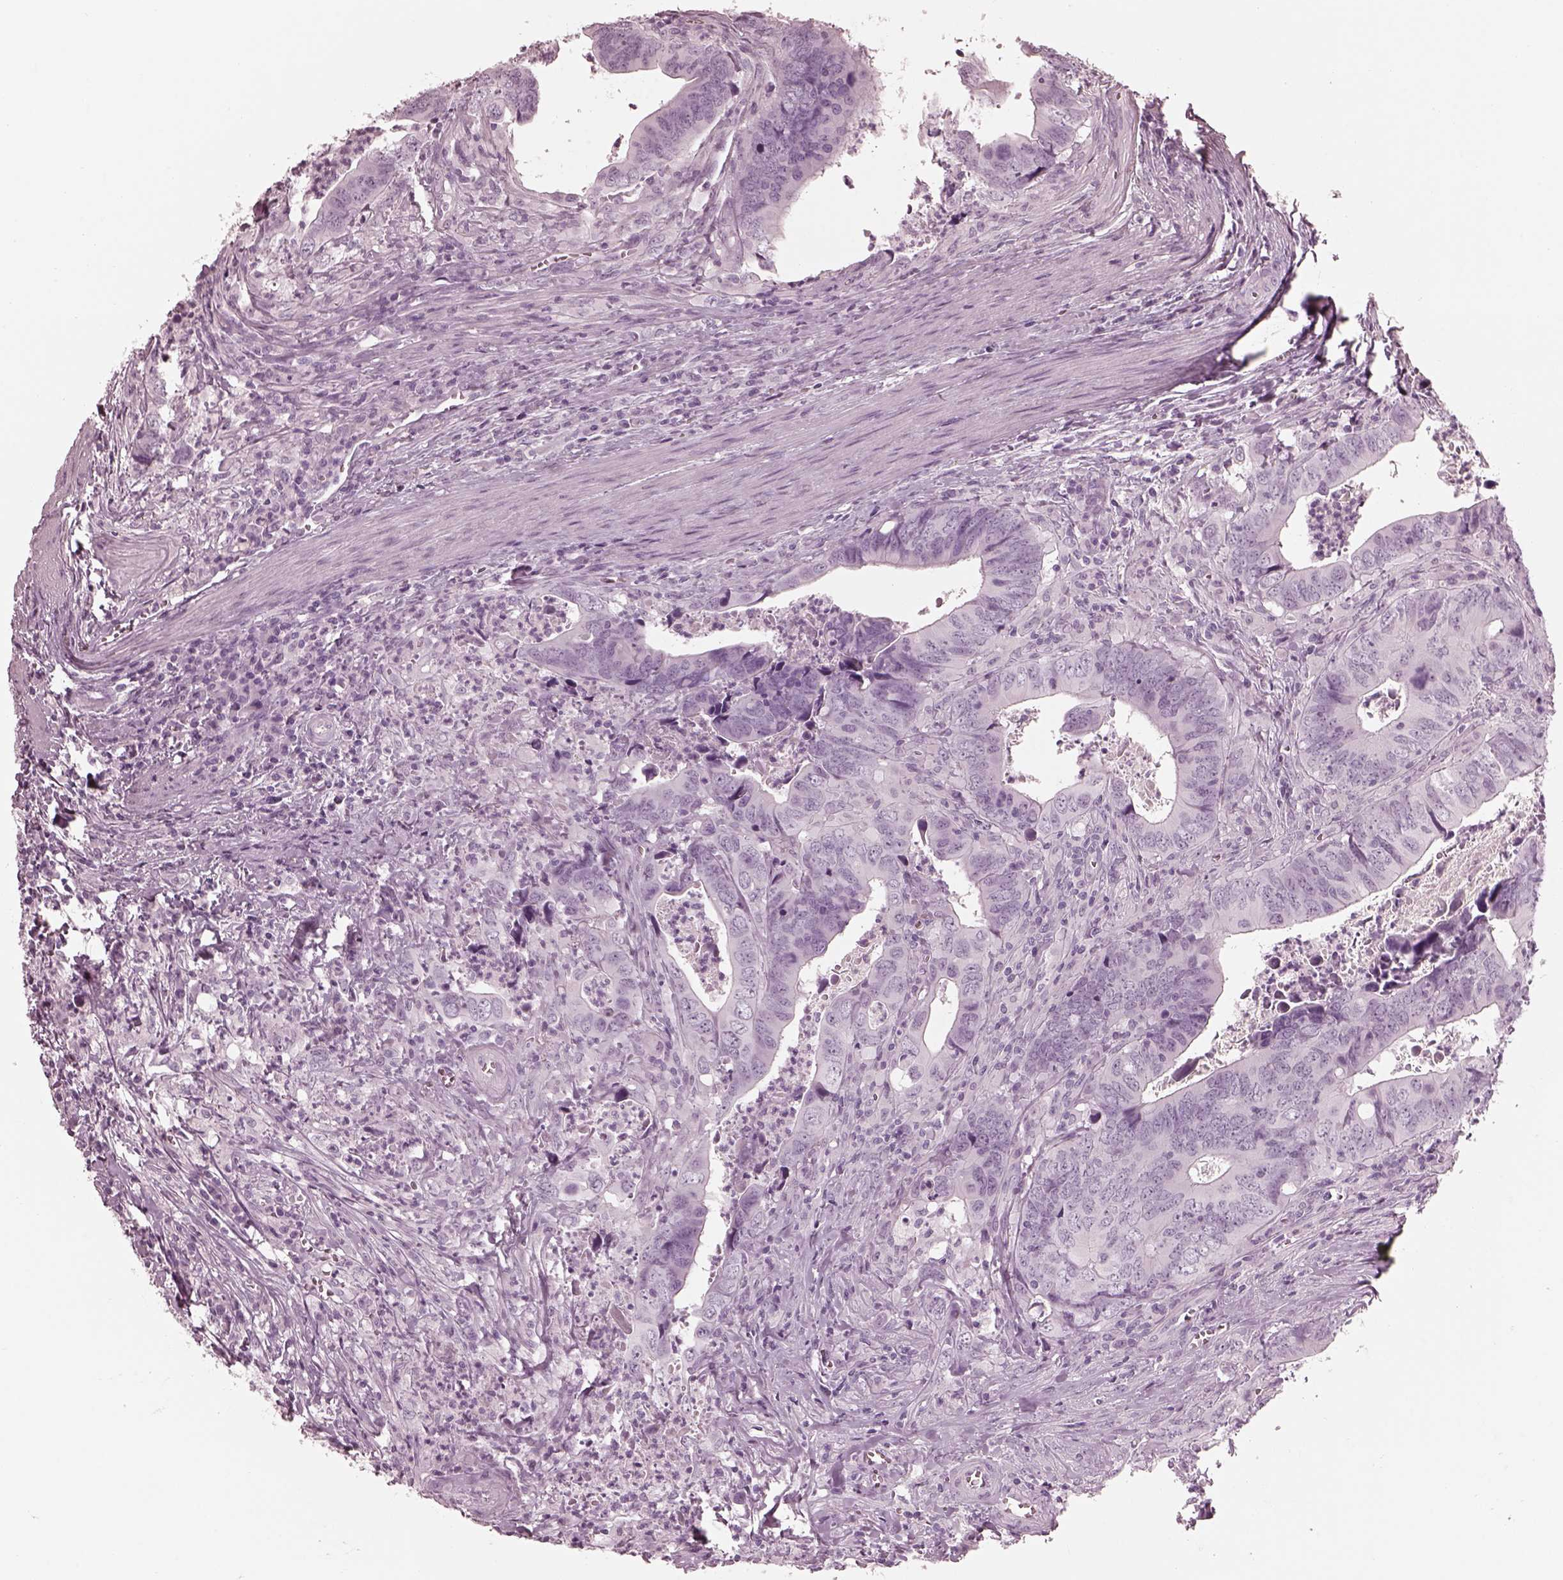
{"staining": {"intensity": "negative", "quantity": "none", "location": "none"}, "tissue": "colorectal cancer", "cell_type": "Tumor cells", "image_type": "cancer", "snomed": [{"axis": "morphology", "description": "Adenocarcinoma, NOS"}, {"axis": "topography", "description": "Colon"}], "caption": "Tumor cells are negative for protein expression in human colorectal cancer (adenocarcinoma).", "gene": "FABP9", "patient": {"sex": "female", "age": 82}}